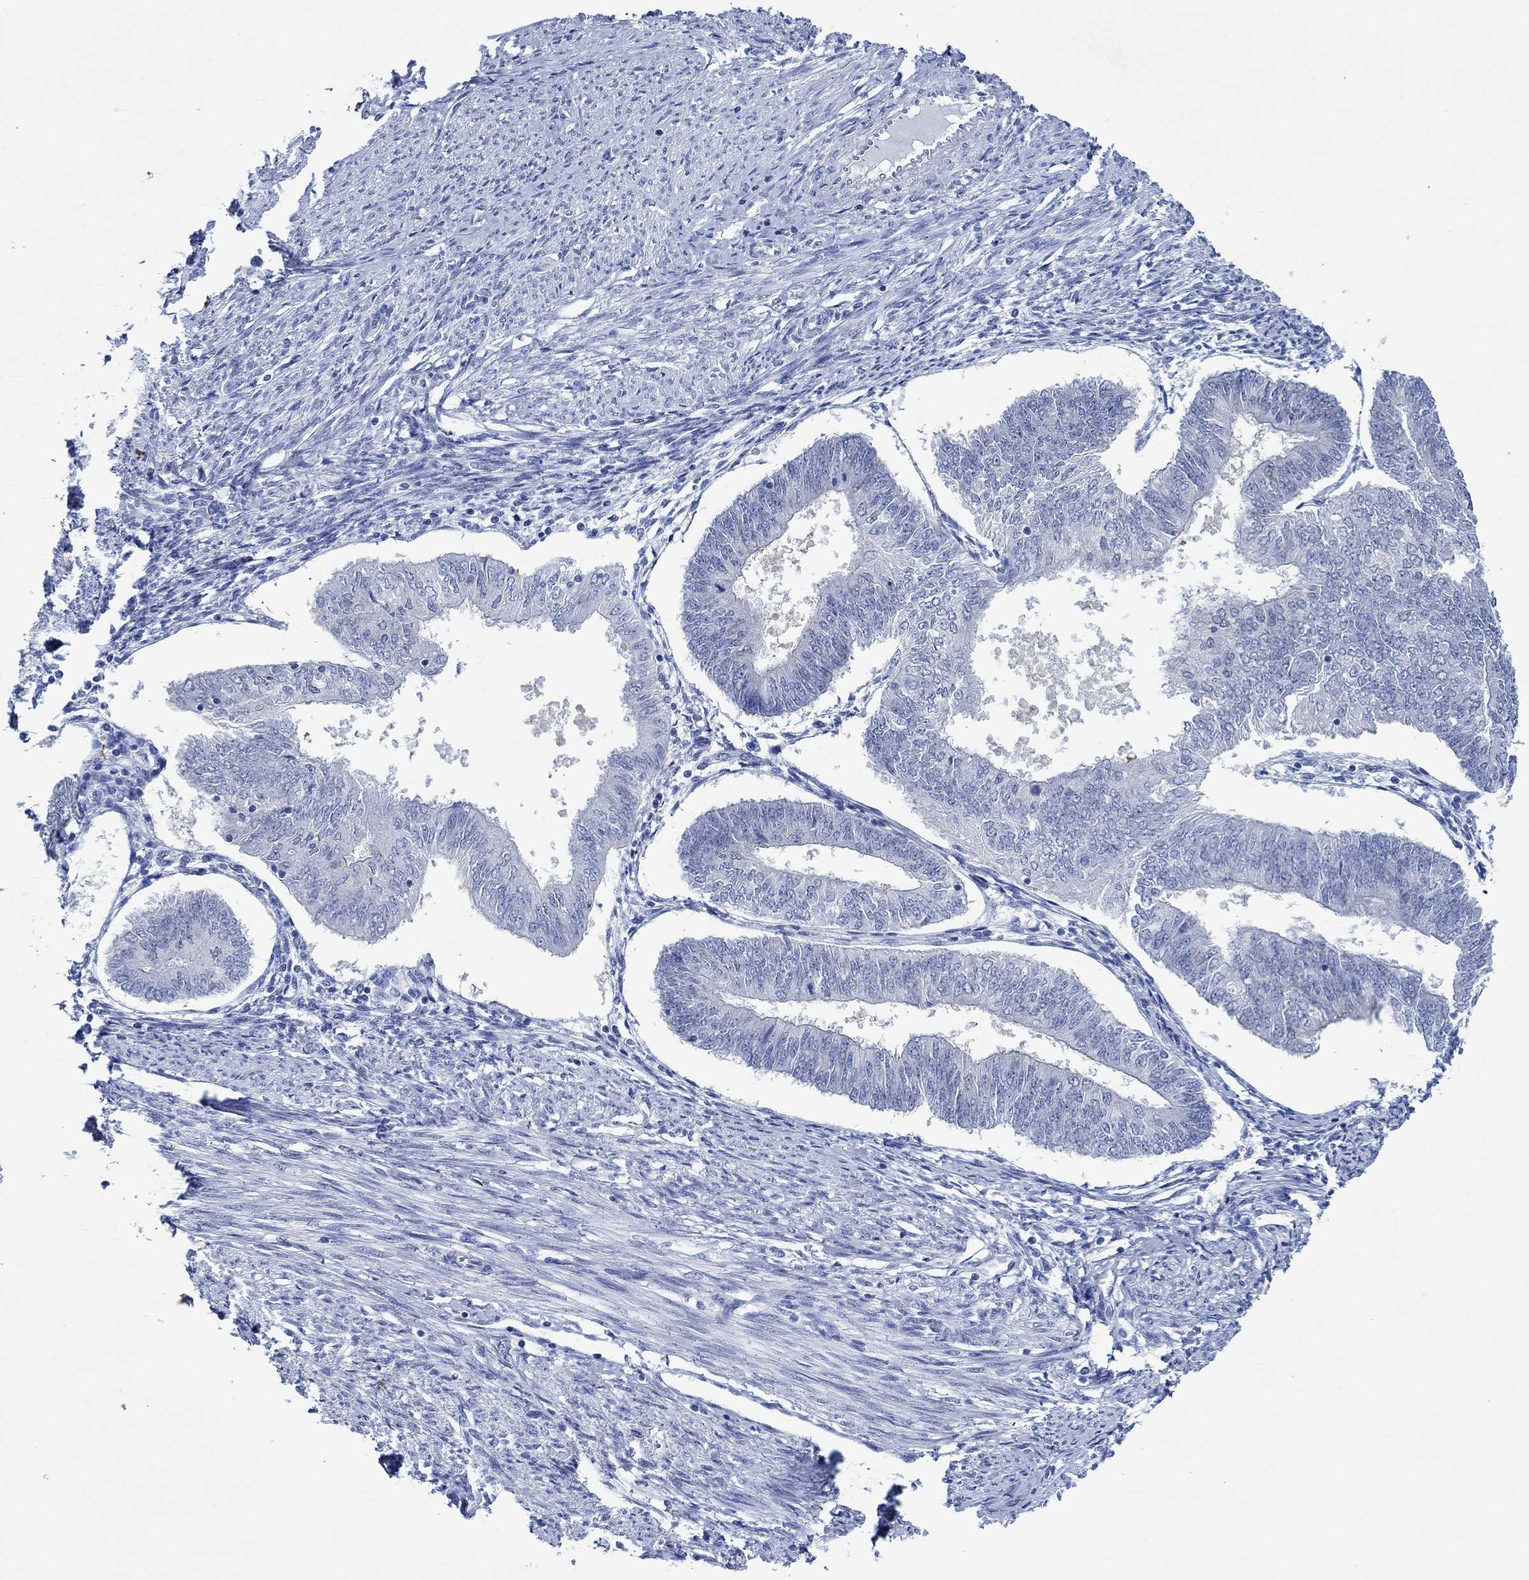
{"staining": {"intensity": "negative", "quantity": "none", "location": "none"}, "tissue": "endometrial cancer", "cell_type": "Tumor cells", "image_type": "cancer", "snomed": [{"axis": "morphology", "description": "Adenocarcinoma, NOS"}, {"axis": "topography", "description": "Endometrium"}], "caption": "Tumor cells are negative for brown protein staining in endometrial cancer.", "gene": "ZNF671", "patient": {"sex": "female", "age": 58}}